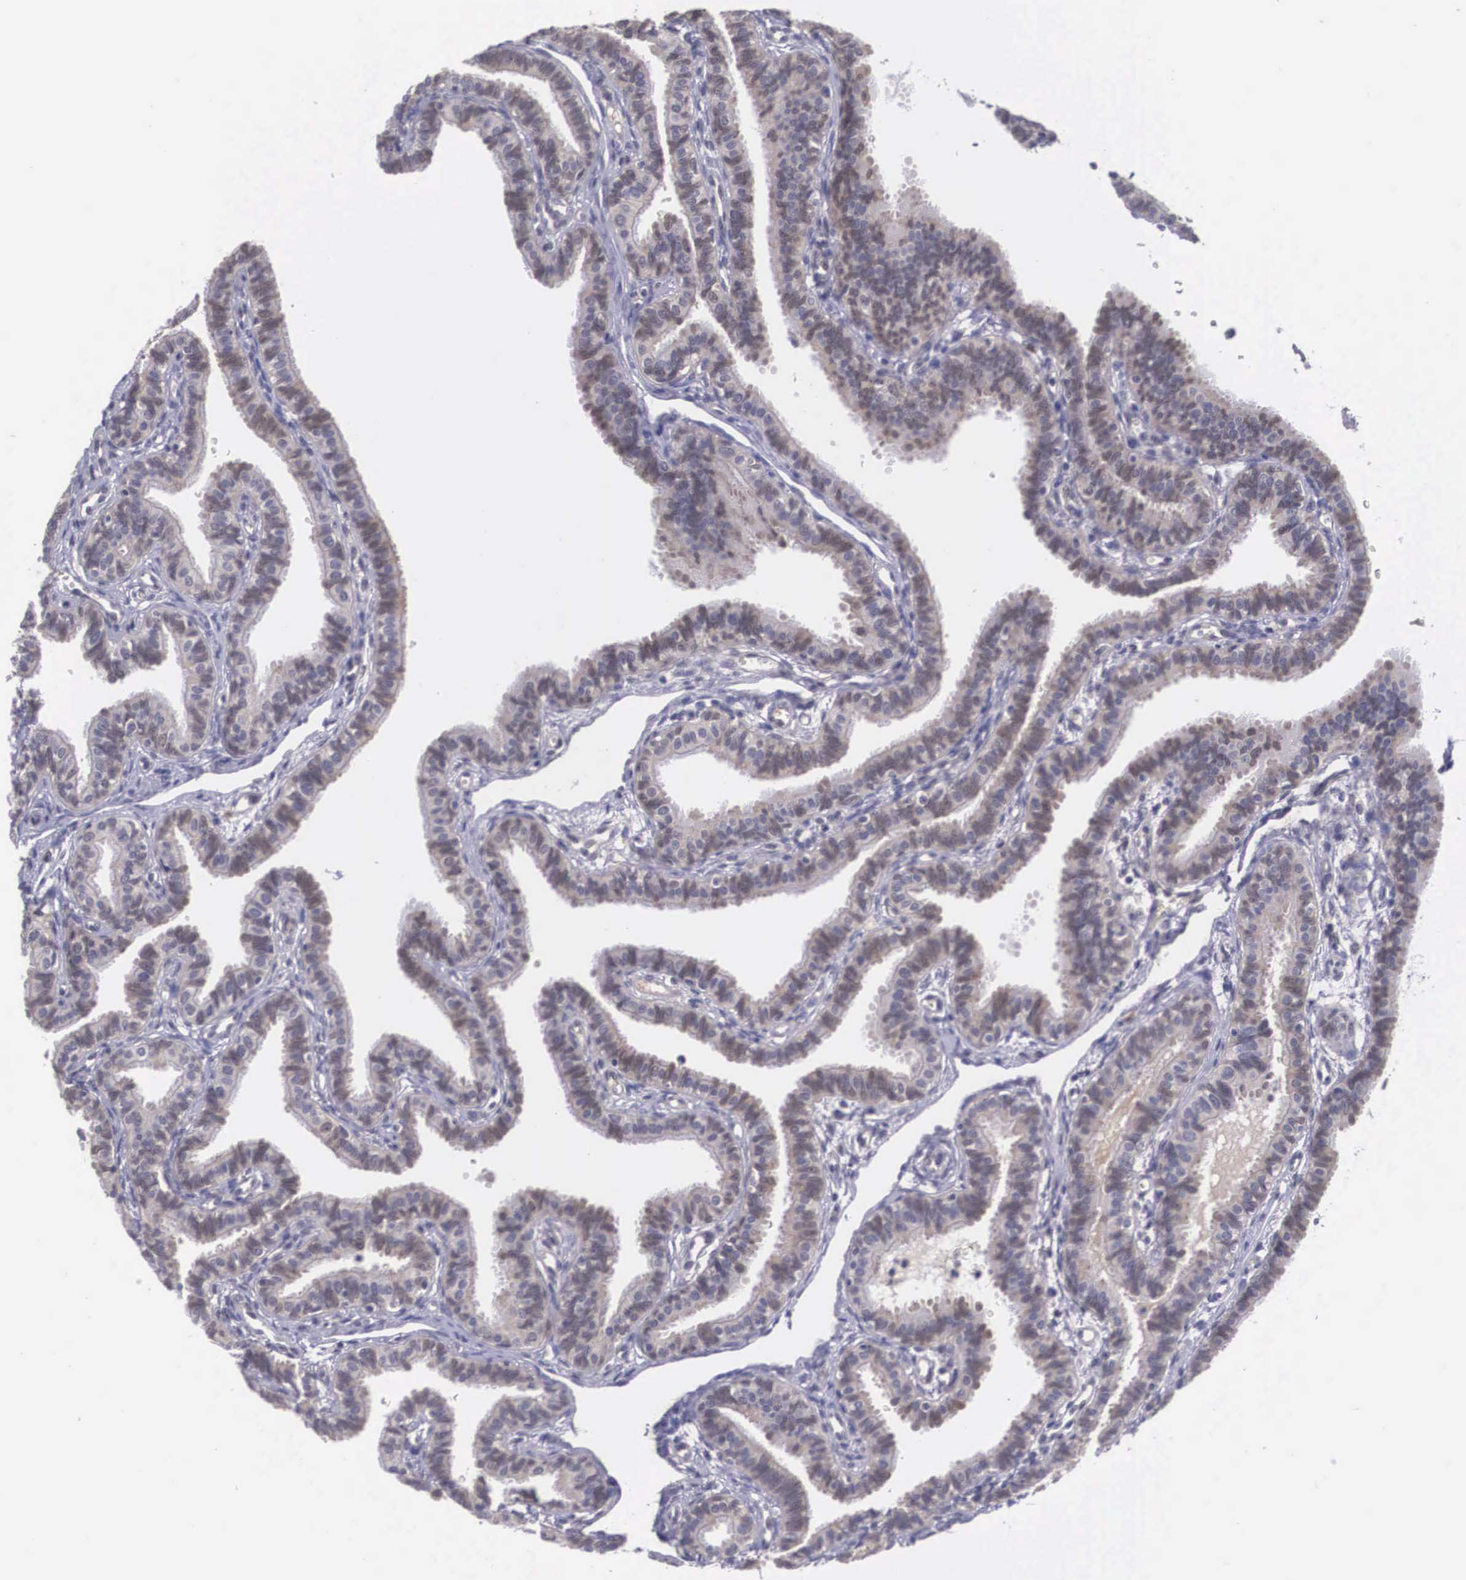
{"staining": {"intensity": "weak", "quantity": "25%-75%", "location": "cytoplasmic/membranous,nuclear"}, "tissue": "fallopian tube", "cell_type": "Glandular cells", "image_type": "normal", "snomed": [{"axis": "morphology", "description": "Normal tissue, NOS"}, {"axis": "topography", "description": "Fallopian tube"}], "caption": "Human fallopian tube stained for a protein (brown) displays weak cytoplasmic/membranous,nuclear positive positivity in approximately 25%-75% of glandular cells.", "gene": "NINL", "patient": {"sex": "female", "age": 32}}